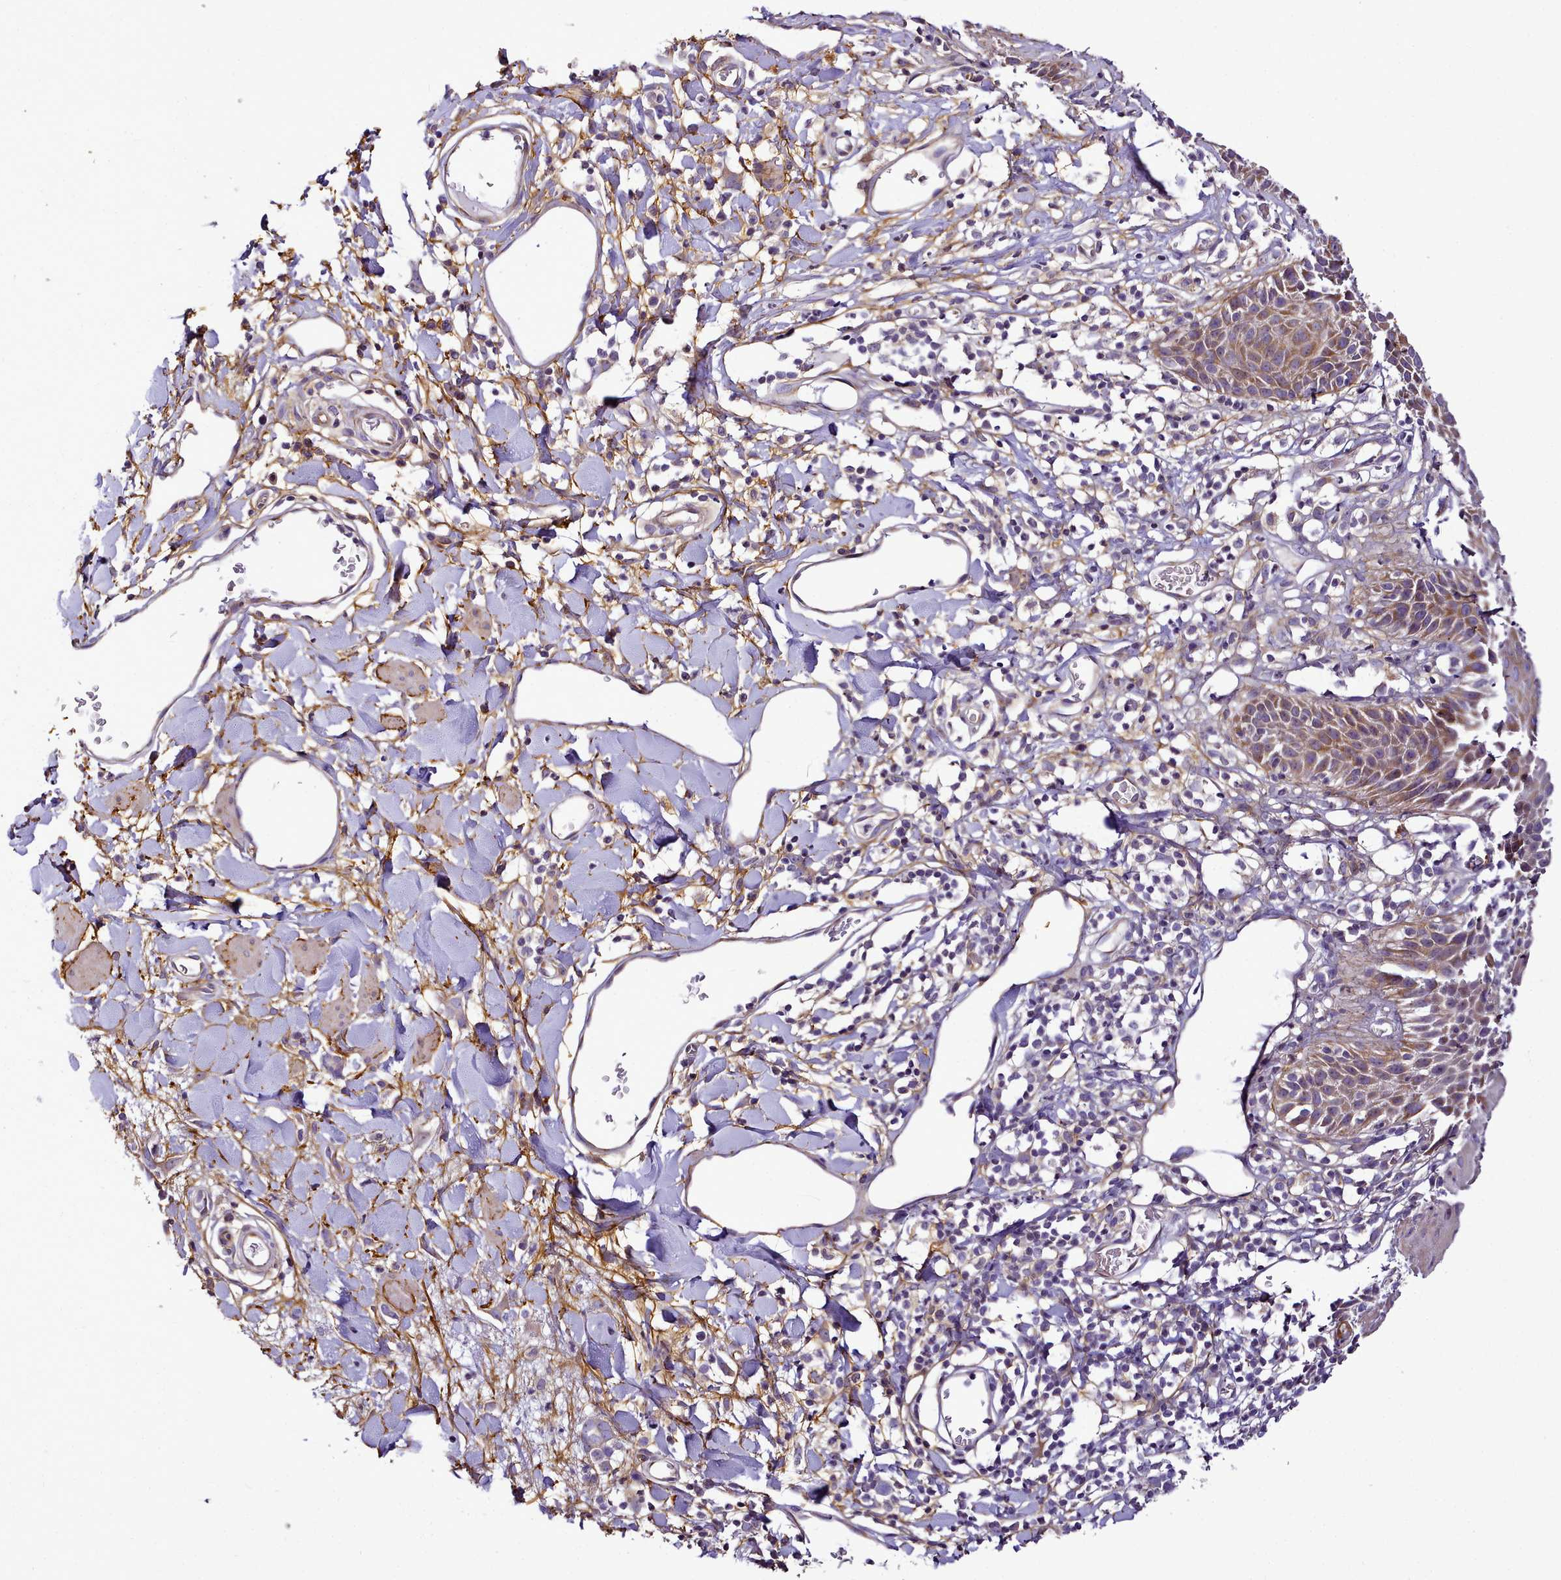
{"staining": {"intensity": "moderate", "quantity": ">75%", "location": "cytoplasmic/membranous"}, "tissue": "skin", "cell_type": "Epidermal cells", "image_type": "normal", "snomed": [{"axis": "morphology", "description": "Normal tissue, NOS"}, {"axis": "topography", "description": "Vulva"}], "caption": "Protein staining demonstrates moderate cytoplasmic/membranous positivity in approximately >75% of epidermal cells in normal skin. (DAB (3,3'-diaminobenzidine) IHC with brightfield microscopy, high magnification).", "gene": "NBPF10", "patient": {"sex": "female", "age": 68}}